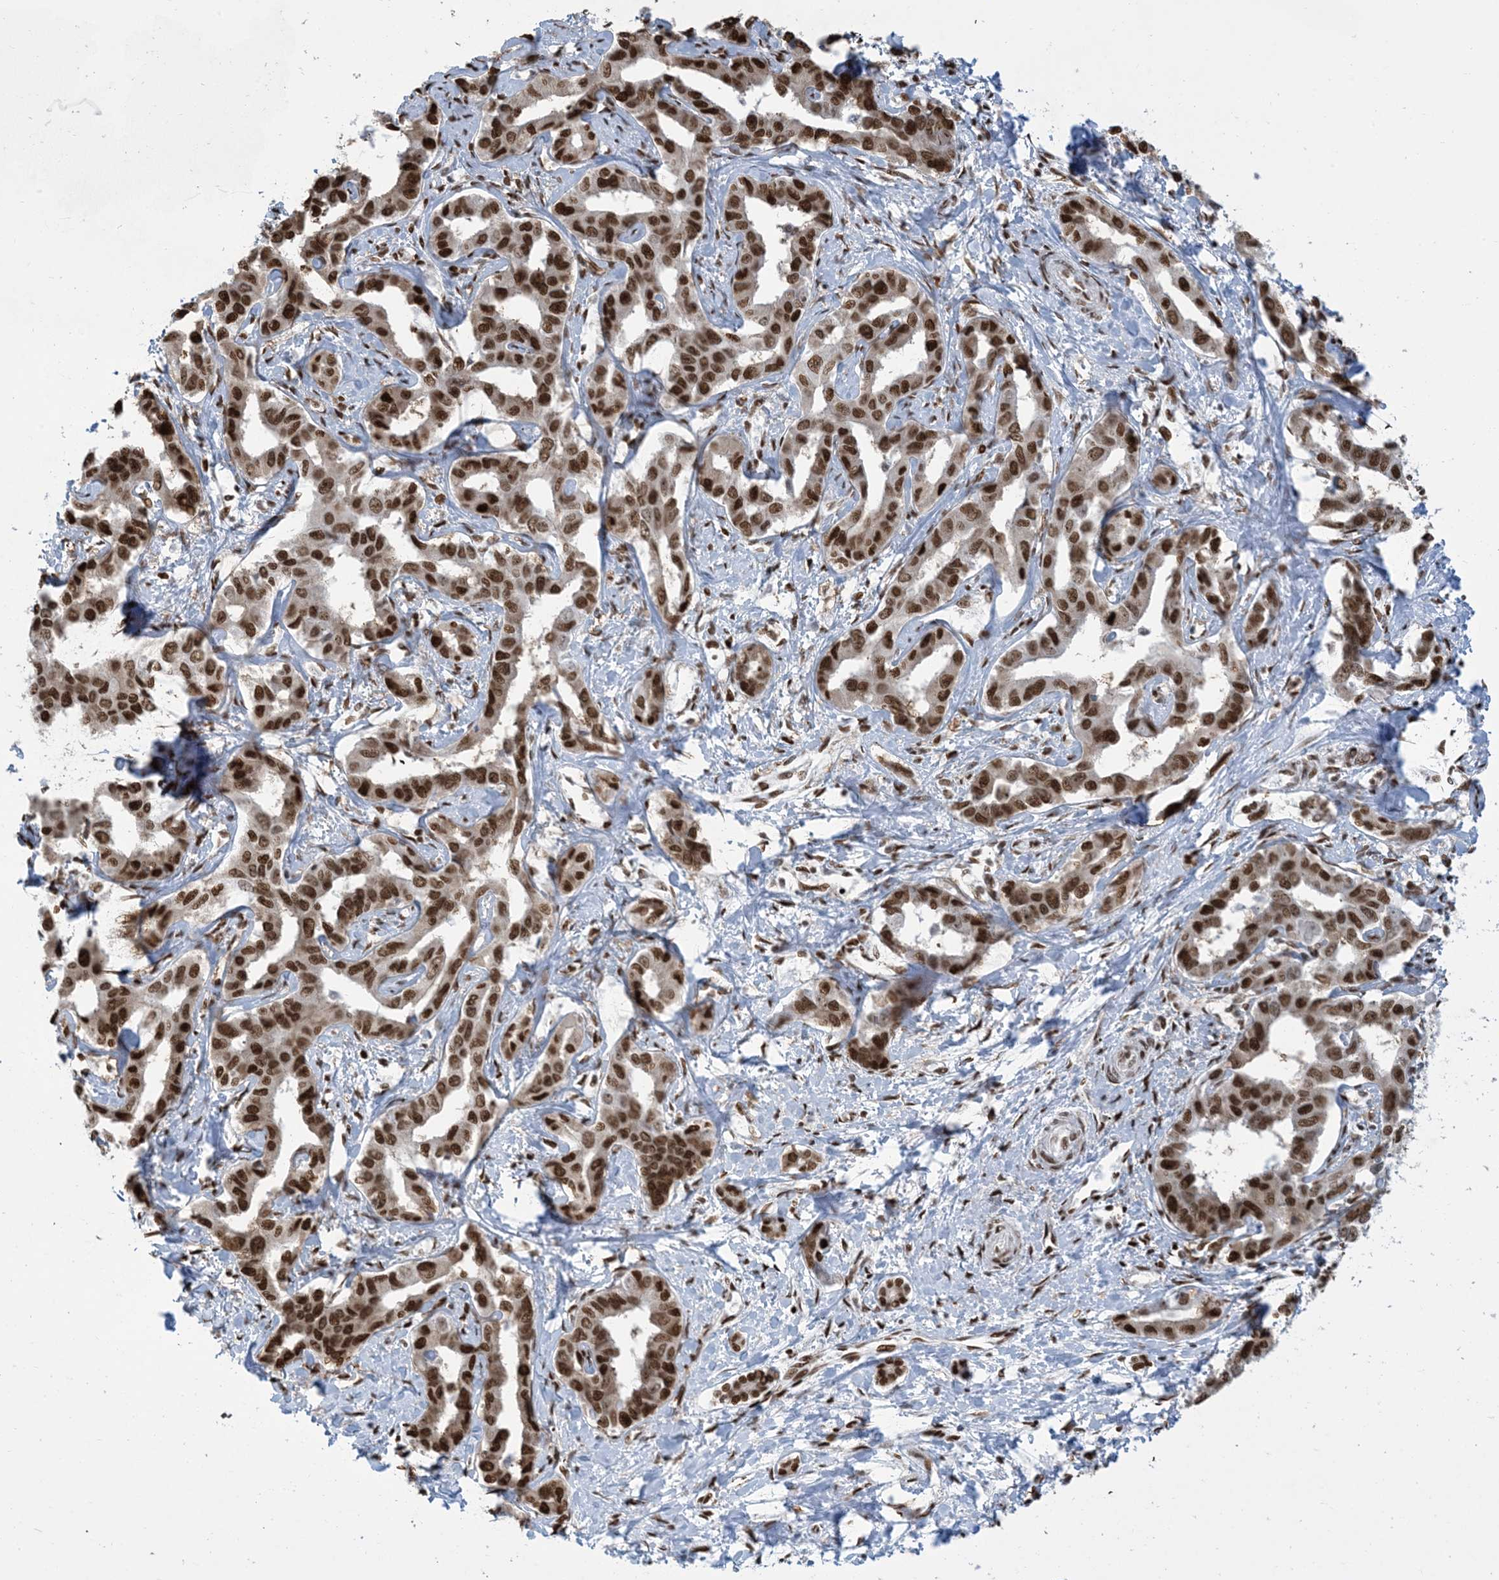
{"staining": {"intensity": "strong", "quantity": ">75%", "location": "nuclear"}, "tissue": "liver cancer", "cell_type": "Tumor cells", "image_type": "cancer", "snomed": [{"axis": "morphology", "description": "Cholangiocarcinoma"}, {"axis": "topography", "description": "Liver"}], "caption": "Immunohistochemistry (IHC) micrograph of neoplastic tissue: human liver cancer (cholangiocarcinoma) stained using immunohistochemistry reveals high levels of strong protein expression localized specifically in the nuclear of tumor cells, appearing as a nuclear brown color.", "gene": "STAG1", "patient": {"sex": "male", "age": 59}}